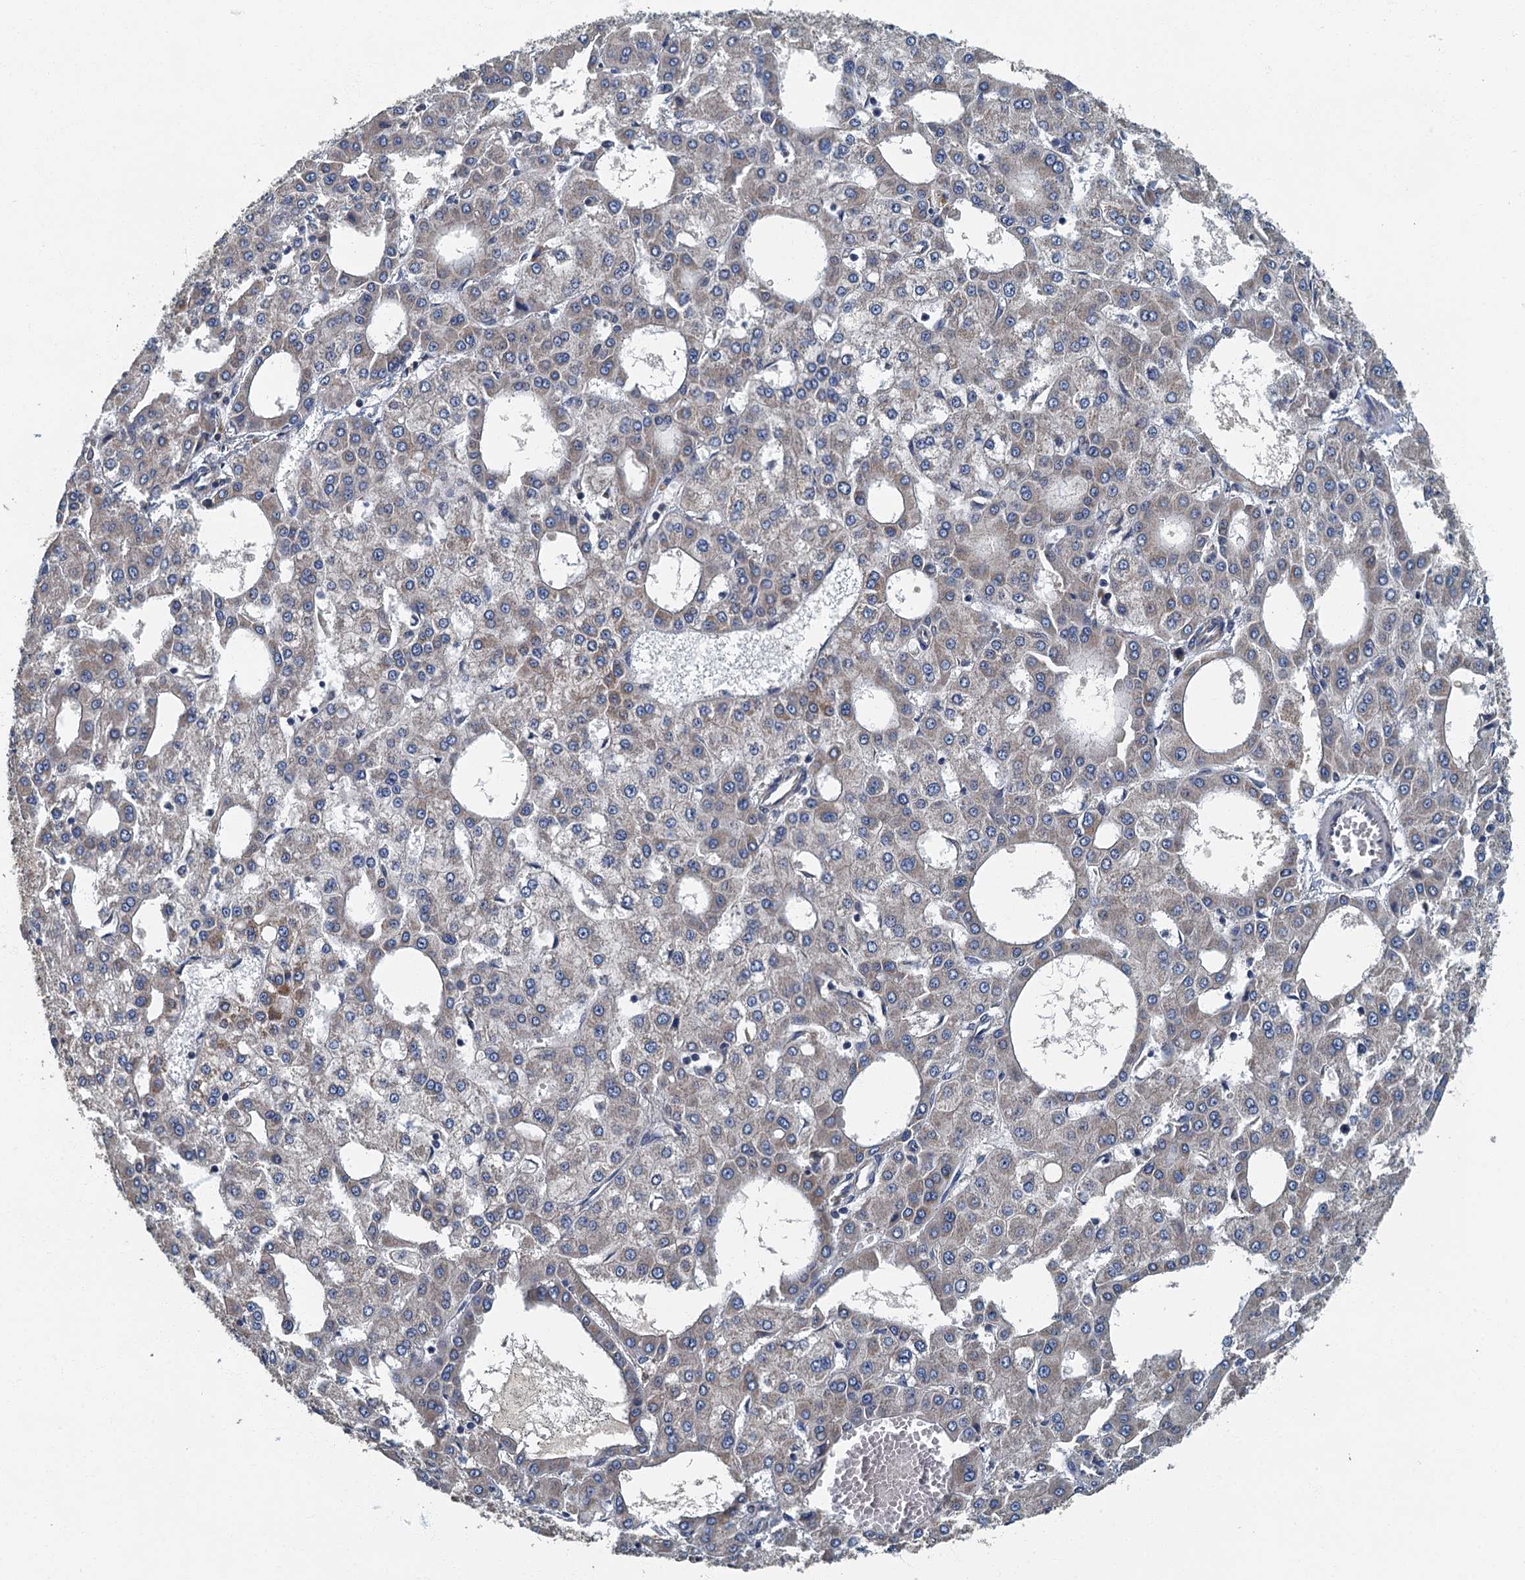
{"staining": {"intensity": "negative", "quantity": "none", "location": "none"}, "tissue": "liver cancer", "cell_type": "Tumor cells", "image_type": "cancer", "snomed": [{"axis": "morphology", "description": "Carcinoma, Hepatocellular, NOS"}, {"axis": "topography", "description": "Liver"}], "caption": "This is an immunohistochemistry (IHC) micrograph of human liver cancer (hepatocellular carcinoma). There is no expression in tumor cells.", "gene": "DDX49", "patient": {"sex": "male", "age": 47}}